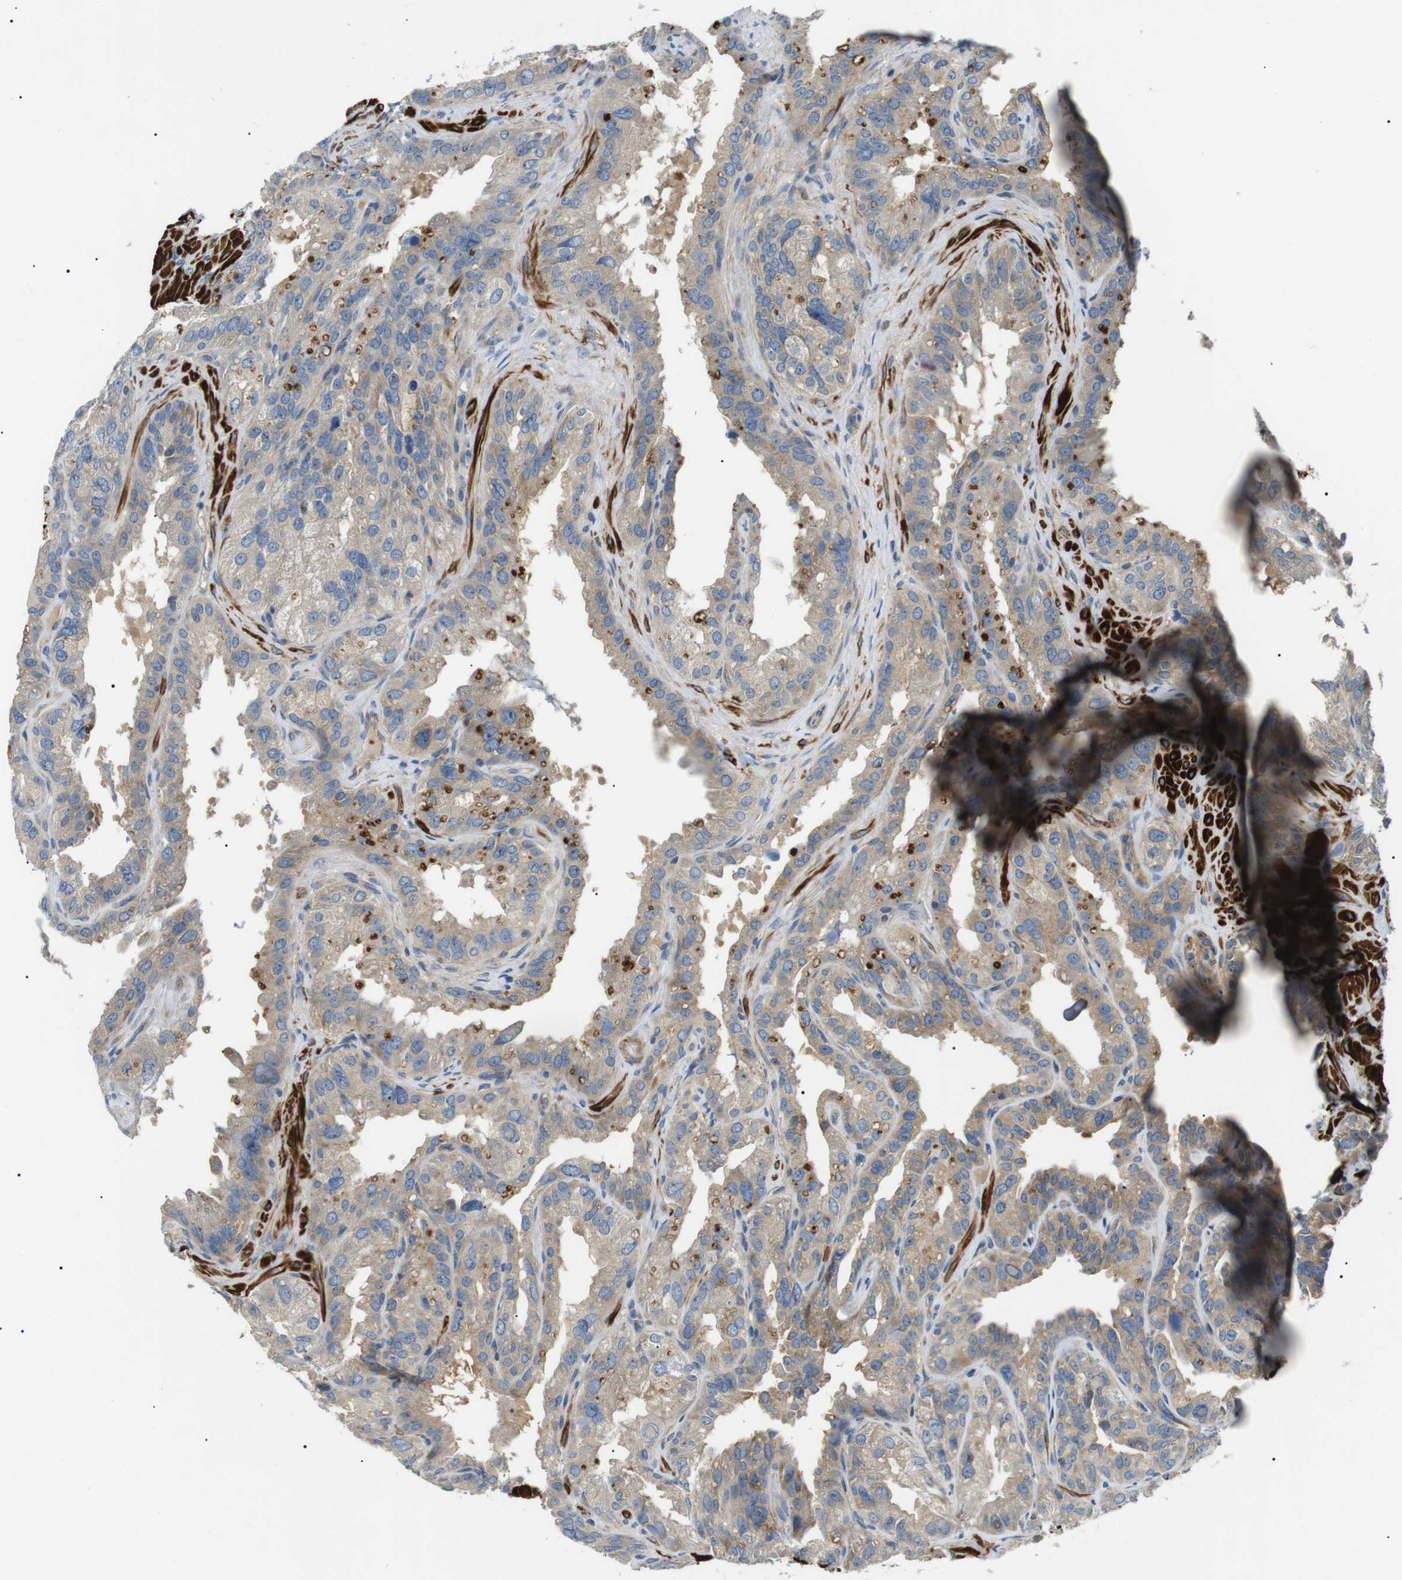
{"staining": {"intensity": "strong", "quantity": "25%-75%", "location": "cytoplasmic/membranous"}, "tissue": "seminal vesicle", "cell_type": "Glandular cells", "image_type": "normal", "snomed": [{"axis": "morphology", "description": "Normal tissue, NOS"}, {"axis": "topography", "description": "Seminal veicle"}], "caption": "Immunohistochemistry of unremarkable human seminal vesicle reveals high levels of strong cytoplasmic/membranous positivity in about 25%-75% of glandular cells. (DAB IHC, brown staining for protein, blue staining for nuclei).", "gene": "DIPK1A", "patient": {"sex": "male", "age": 68}}